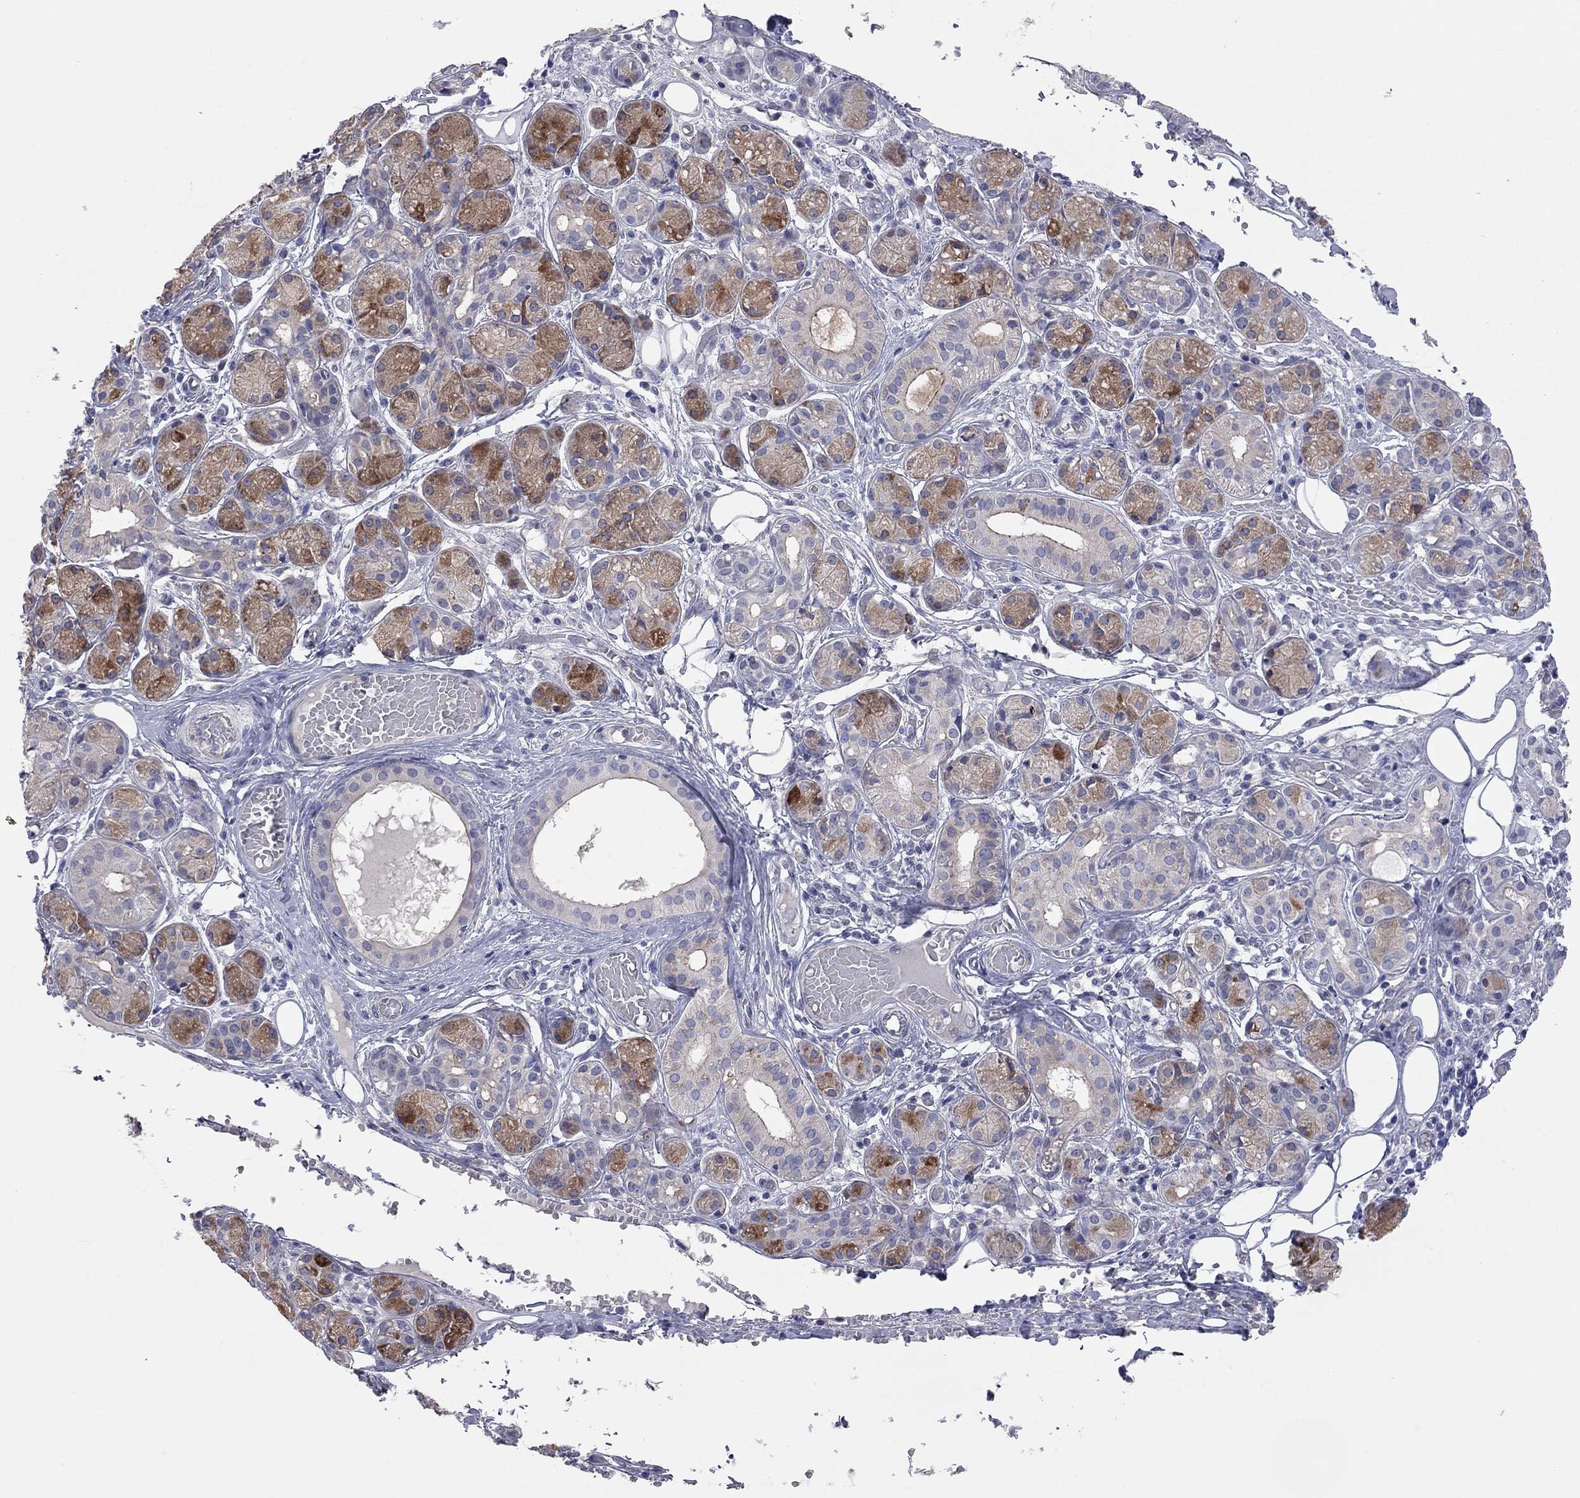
{"staining": {"intensity": "moderate", "quantity": "25%-75%", "location": "cytoplasmic/membranous"}, "tissue": "salivary gland", "cell_type": "Glandular cells", "image_type": "normal", "snomed": [{"axis": "morphology", "description": "Normal tissue, NOS"}, {"axis": "topography", "description": "Salivary gland"}, {"axis": "topography", "description": "Peripheral nerve tissue"}], "caption": "A micrograph of salivary gland stained for a protein displays moderate cytoplasmic/membranous brown staining in glandular cells. The protein of interest is shown in brown color, while the nuclei are stained blue.", "gene": "KCNB1", "patient": {"sex": "male", "age": 71}}